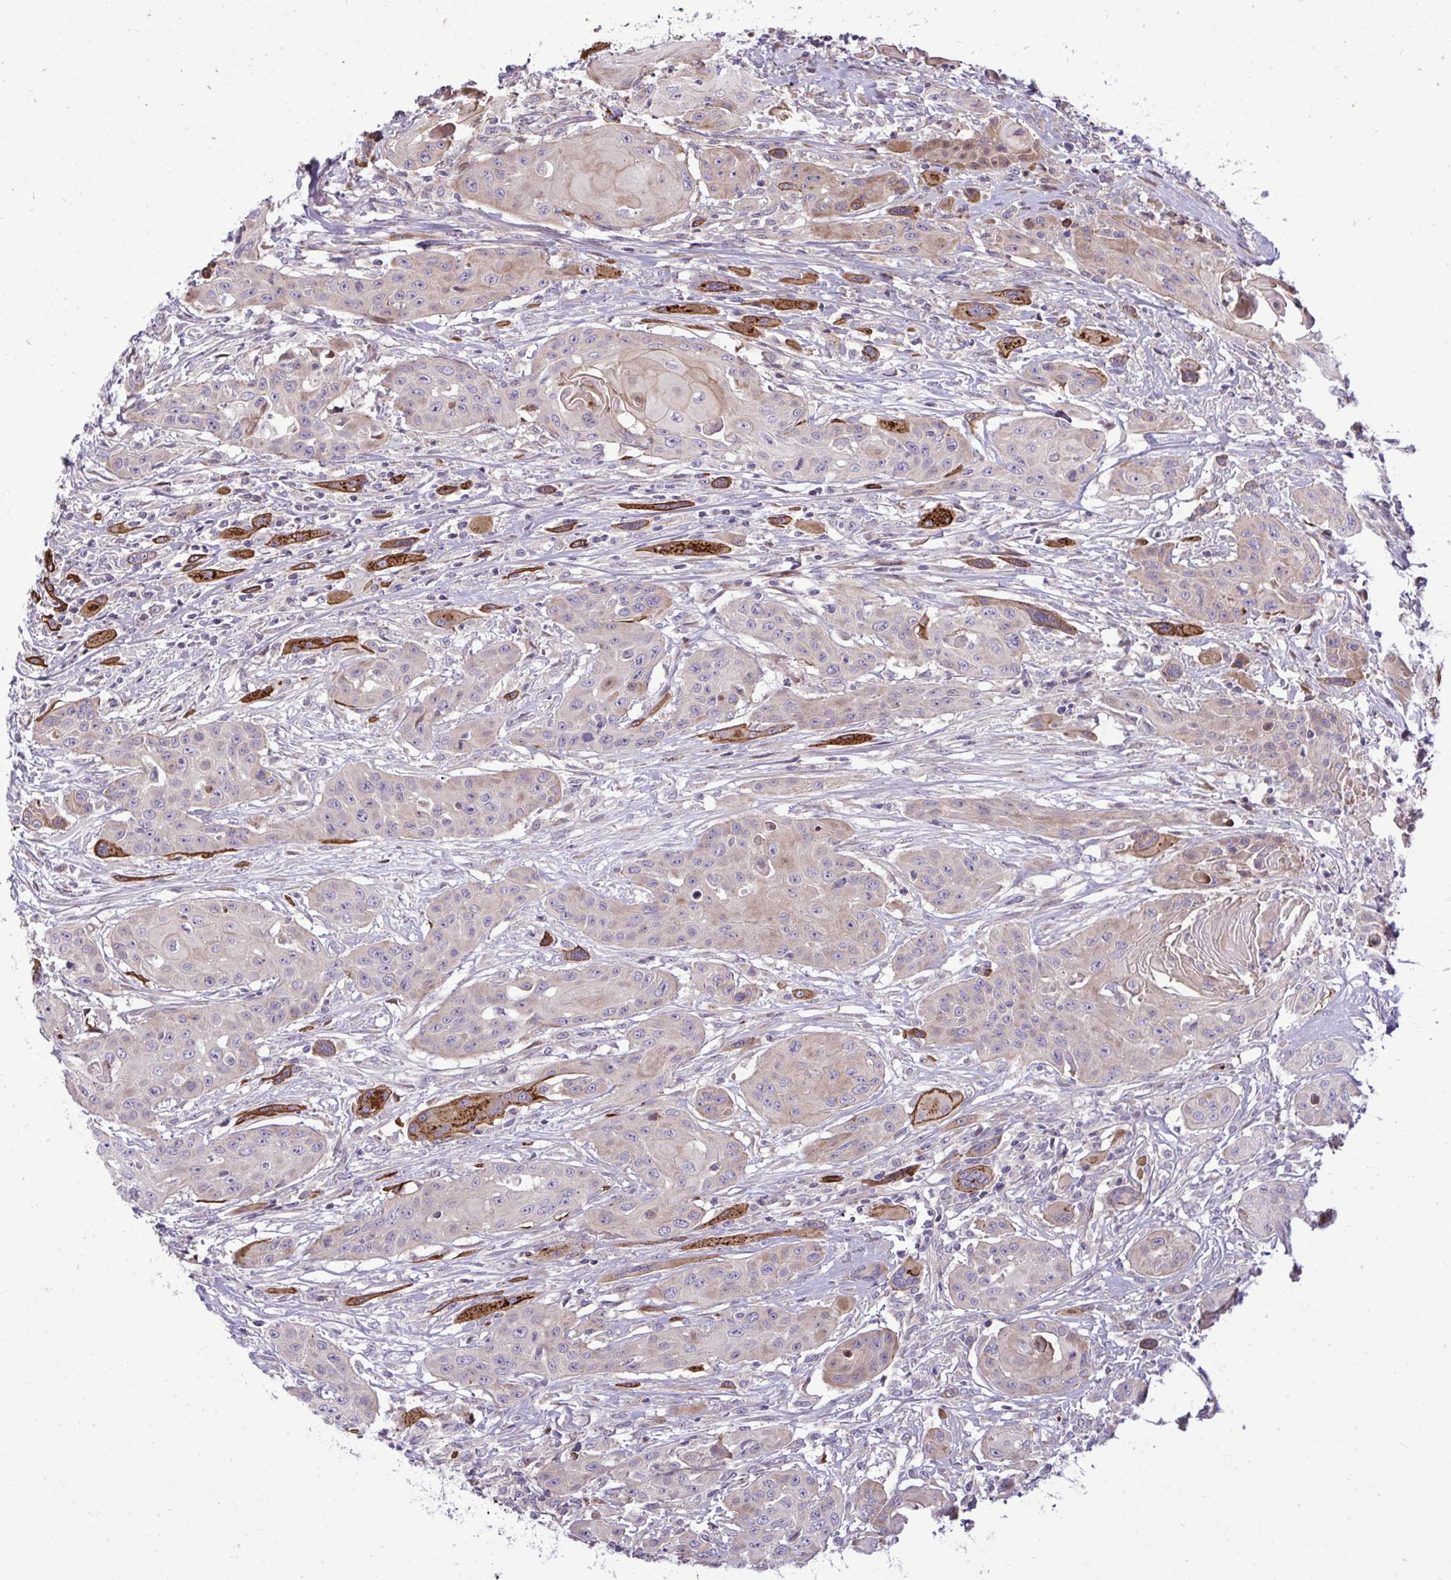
{"staining": {"intensity": "weak", "quantity": "<25%", "location": "cytoplasmic/membranous"}, "tissue": "head and neck cancer", "cell_type": "Tumor cells", "image_type": "cancer", "snomed": [{"axis": "morphology", "description": "Squamous cell carcinoma, NOS"}, {"axis": "topography", "description": "Oral tissue"}, {"axis": "topography", "description": "Head-Neck"}, {"axis": "topography", "description": "Neck, NOS"}], "caption": "Immunohistochemistry (IHC) micrograph of neoplastic tissue: human head and neck squamous cell carcinoma stained with DAB exhibits no significant protein staining in tumor cells.", "gene": "ZSCAN9", "patient": {"sex": "female", "age": 55}}